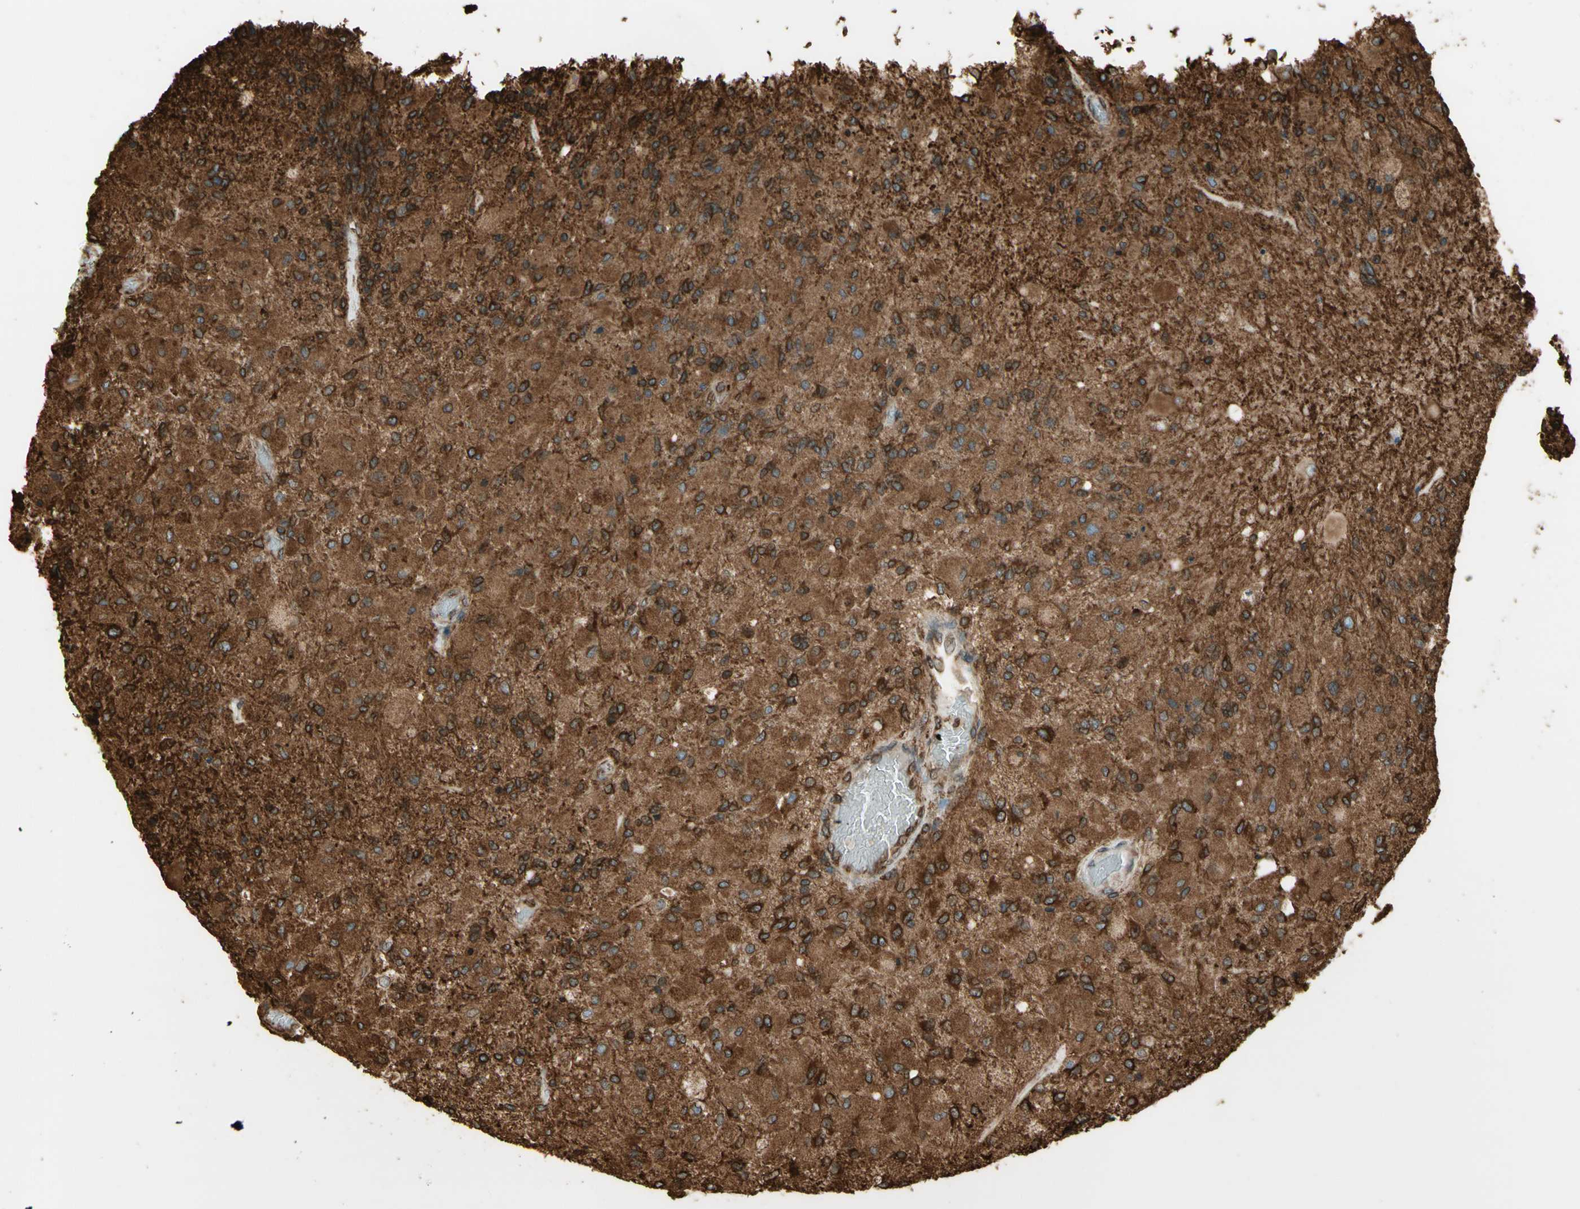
{"staining": {"intensity": "strong", "quantity": ">75%", "location": "cytoplasmic/membranous"}, "tissue": "glioma", "cell_type": "Tumor cells", "image_type": "cancer", "snomed": [{"axis": "morphology", "description": "Normal tissue, NOS"}, {"axis": "morphology", "description": "Glioma, malignant, High grade"}, {"axis": "topography", "description": "Cerebral cortex"}], "caption": "There is high levels of strong cytoplasmic/membranous positivity in tumor cells of malignant high-grade glioma, as demonstrated by immunohistochemical staining (brown color).", "gene": "CANX", "patient": {"sex": "male", "age": 77}}